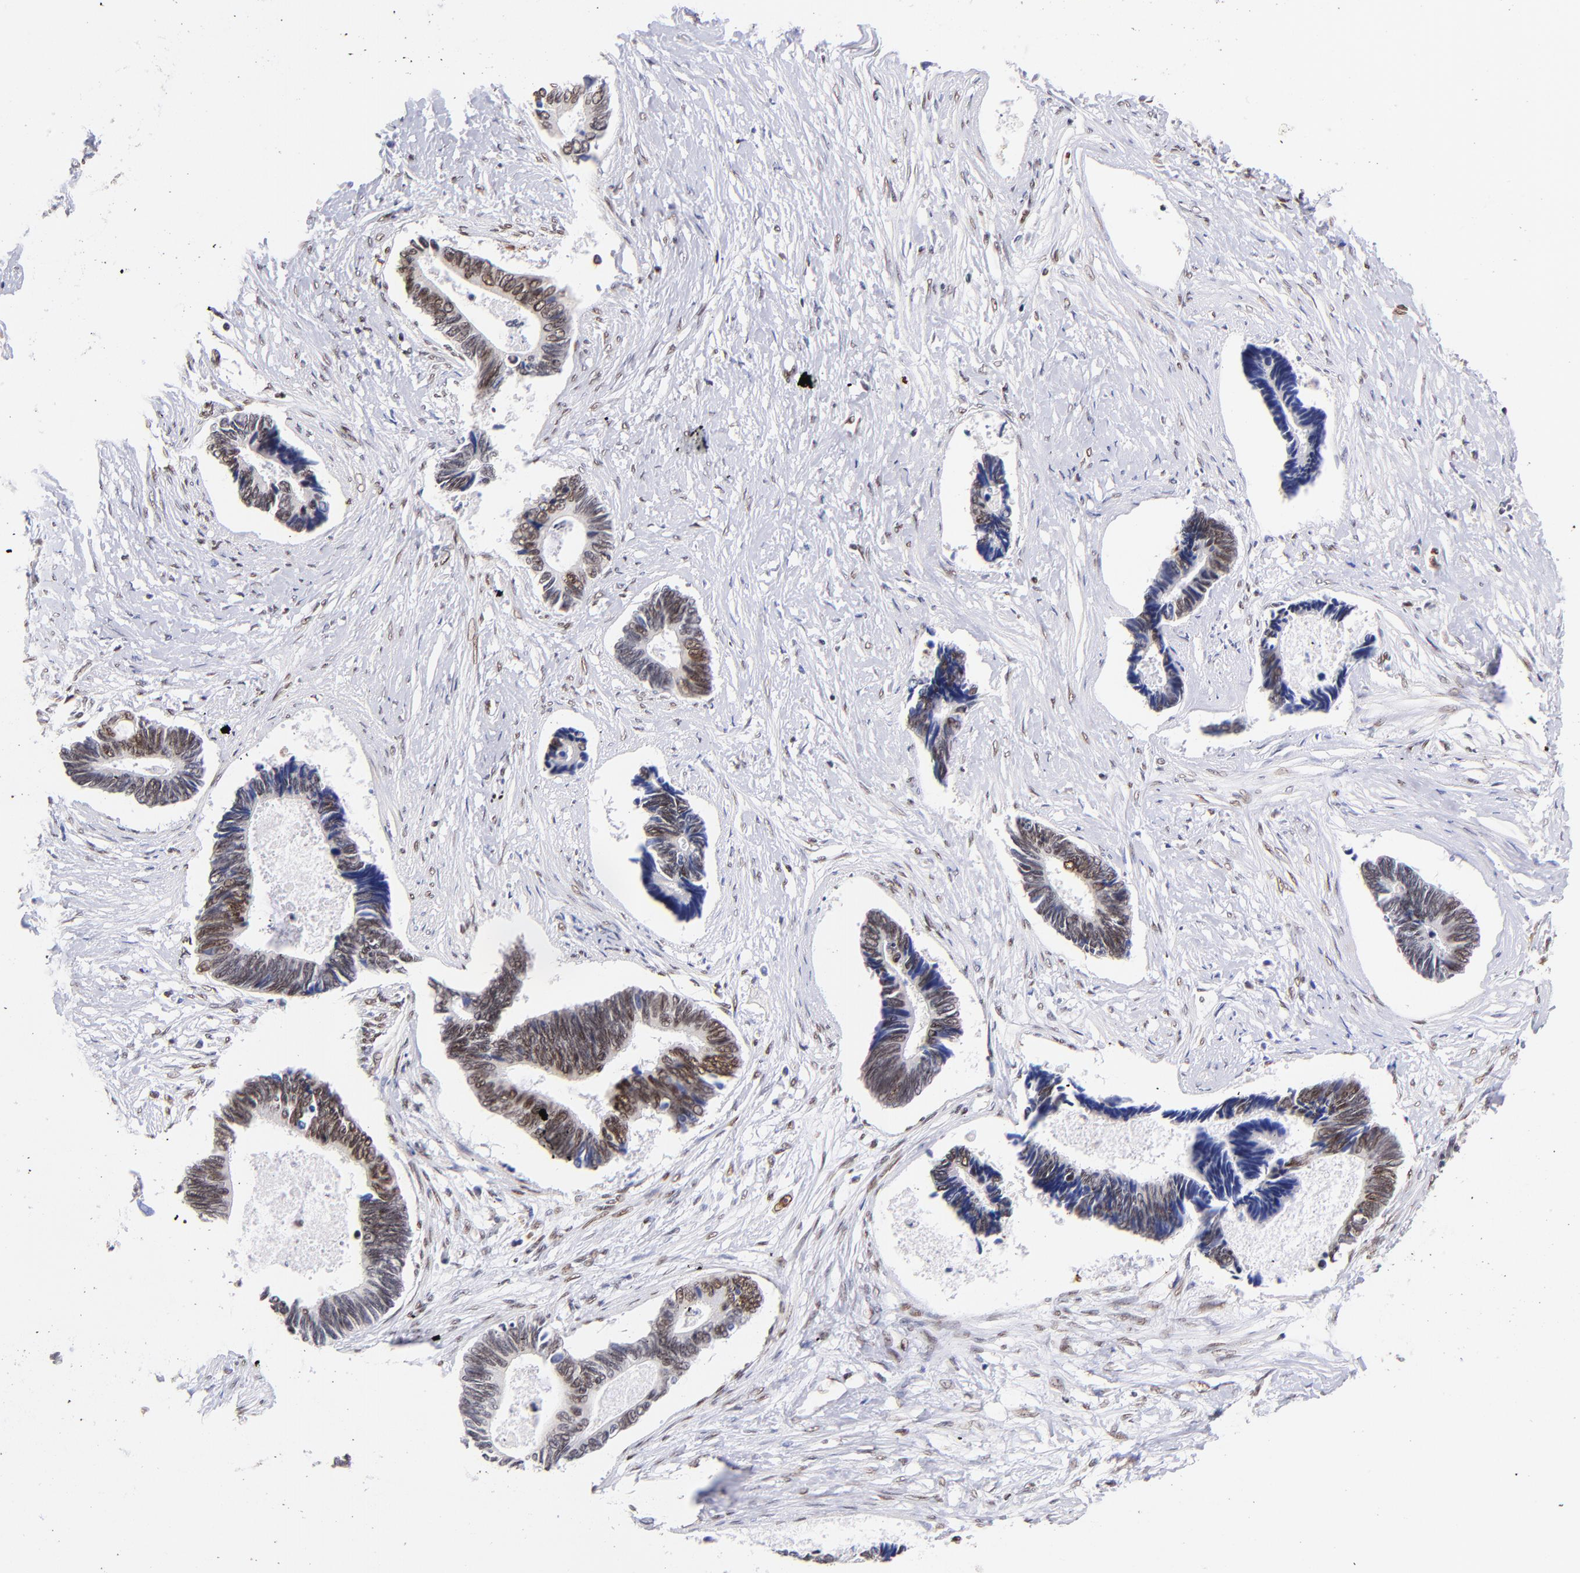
{"staining": {"intensity": "moderate", "quantity": ">75%", "location": "nuclear"}, "tissue": "pancreatic cancer", "cell_type": "Tumor cells", "image_type": "cancer", "snomed": [{"axis": "morphology", "description": "Adenocarcinoma, NOS"}, {"axis": "topography", "description": "Pancreas"}], "caption": "High-power microscopy captured an immunohistochemistry (IHC) histopathology image of pancreatic cancer, revealing moderate nuclear staining in about >75% of tumor cells.", "gene": "MIDEAS", "patient": {"sex": "female", "age": 70}}